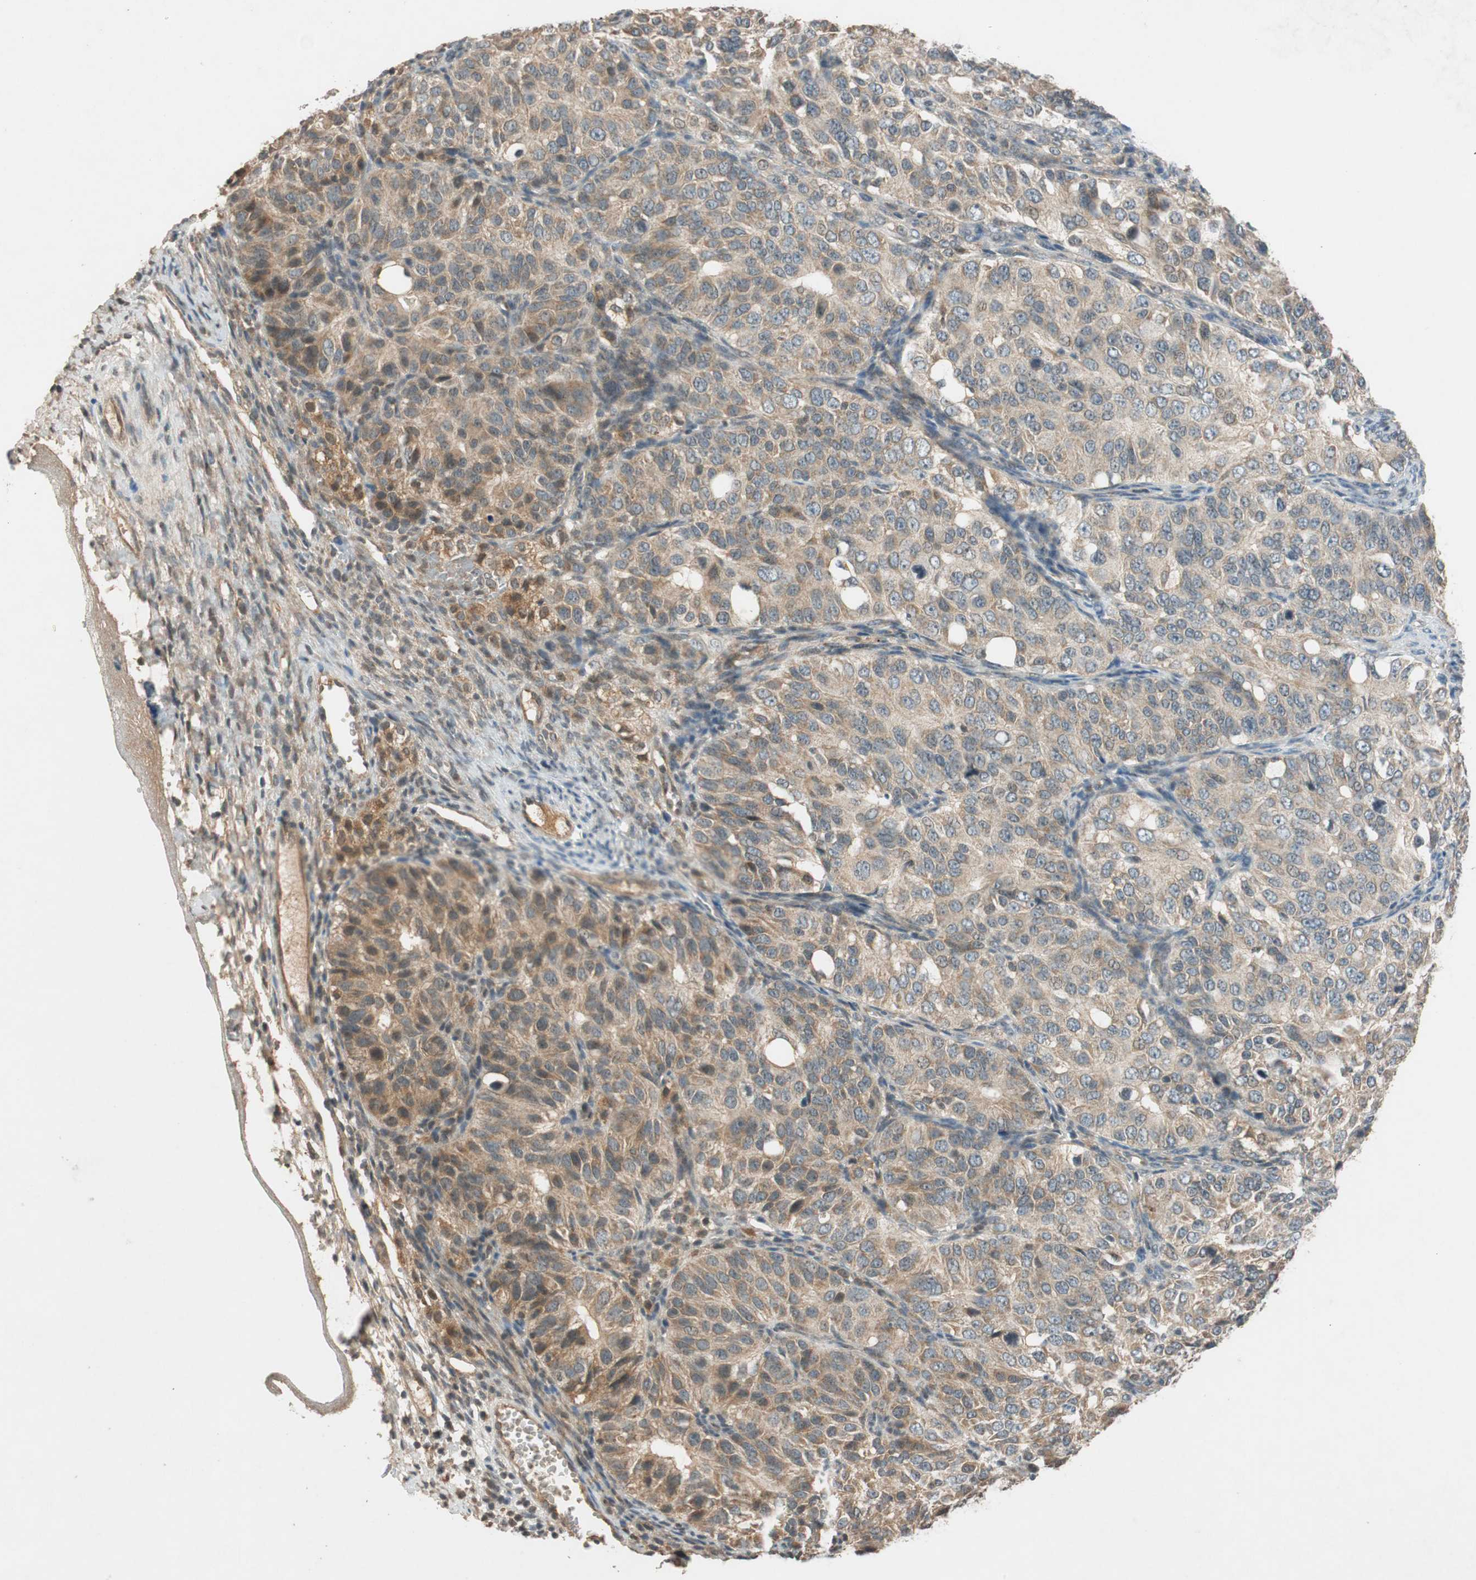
{"staining": {"intensity": "weak", "quantity": ">75%", "location": "cytoplasmic/membranous"}, "tissue": "ovarian cancer", "cell_type": "Tumor cells", "image_type": "cancer", "snomed": [{"axis": "morphology", "description": "Carcinoma, endometroid"}, {"axis": "topography", "description": "Ovary"}], "caption": "IHC micrograph of ovarian endometroid carcinoma stained for a protein (brown), which shows low levels of weak cytoplasmic/membranous expression in approximately >75% of tumor cells.", "gene": "GLB1", "patient": {"sex": "female", "age": 51}}